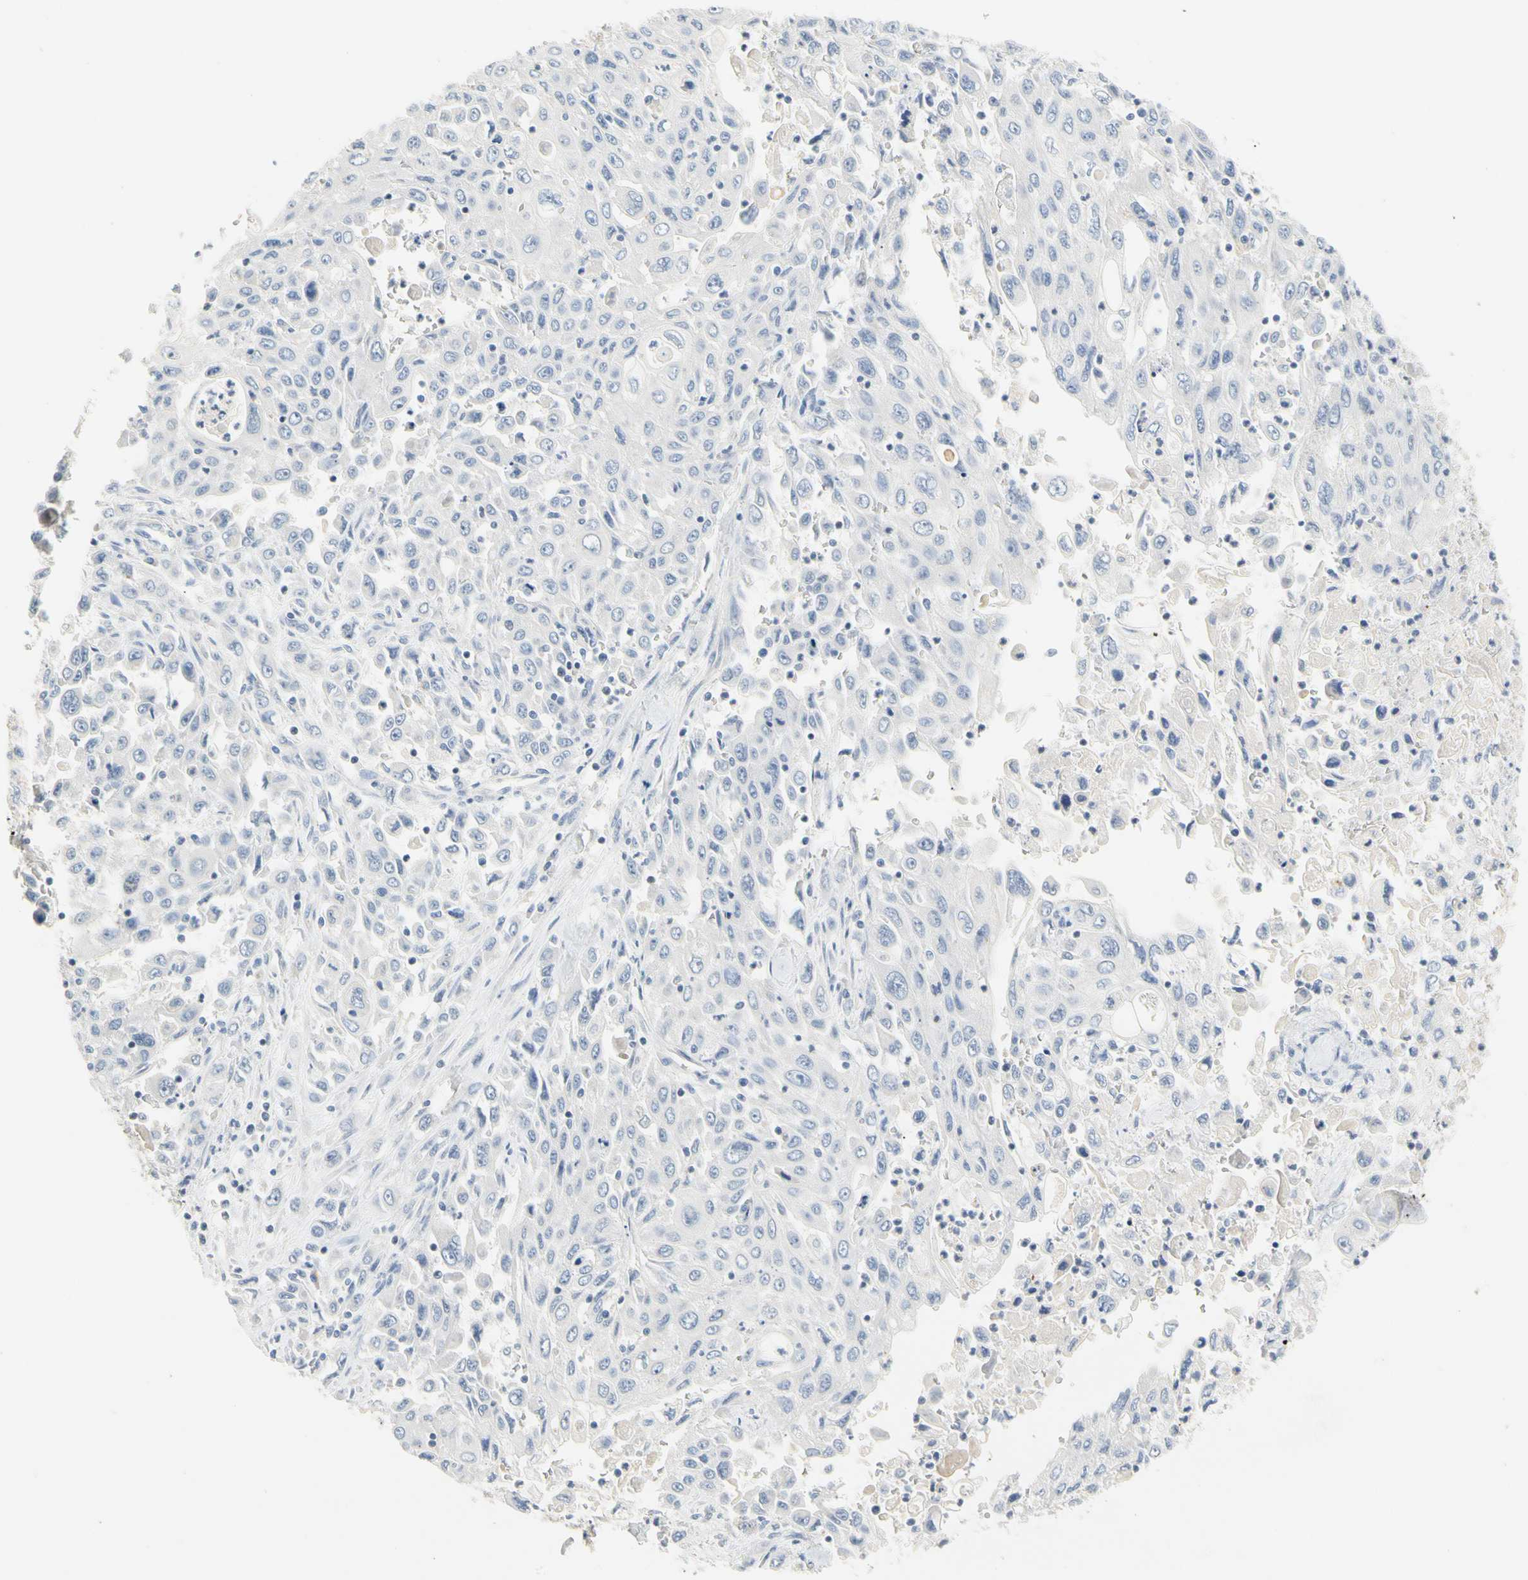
{"staining": {"intensity": "negative", "quantity": "none", "location": "none"}, "tissue": "pancreatic cancer", "cell_type": "Tumor cells", "image_type": "cancer", "snomed": [{"axis": "morphology", "description": "Adenocarcinoma, NOS"}, {"axis": "topography", "description": "Pancreas"}], "caption": "This is an immunohistochemistry (IHC) histopathology image of adenocarcinoma (pancreatic). There is no staining in tumor cells.", "gene": "CCM2L", "patient": {"sex": "male", "age": 70}}